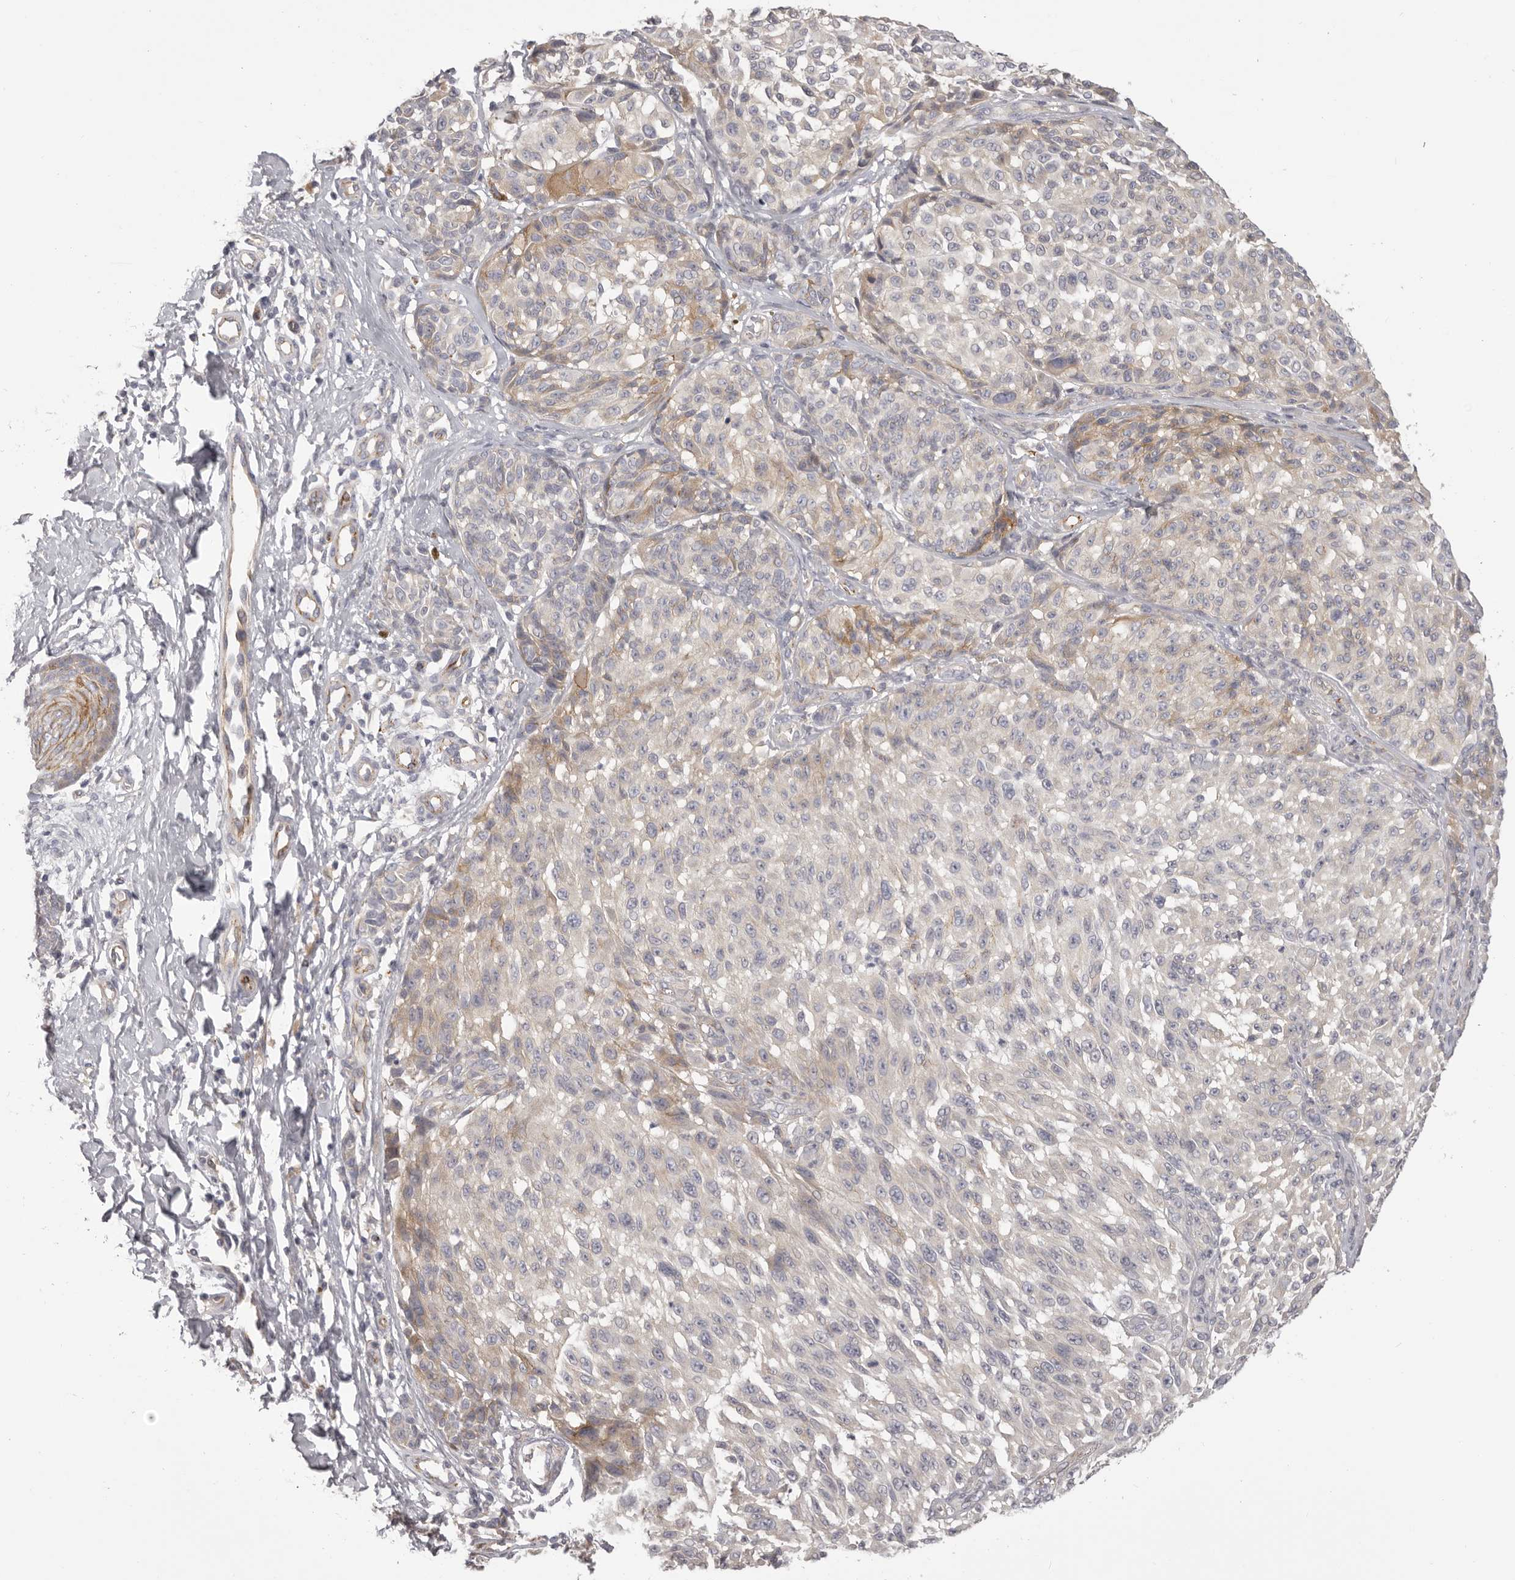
{"staining": {"intensity": "negative", "quantity": "none", "location": "none"}, "tissue": "melanoma", "cell_type": "Tumor cells", "image_type": "cancer", "snomed": [{"axis": "morphology", "description": "Malignant melanoma, NOS"}, {"axis": "topography", "description": "Skin"}], "caption": "The histopathology image demonstrates no staining of tumor cells in melanoma.", "gene": "OTUD3", "patient": {"sex": "male", "age": 83}}